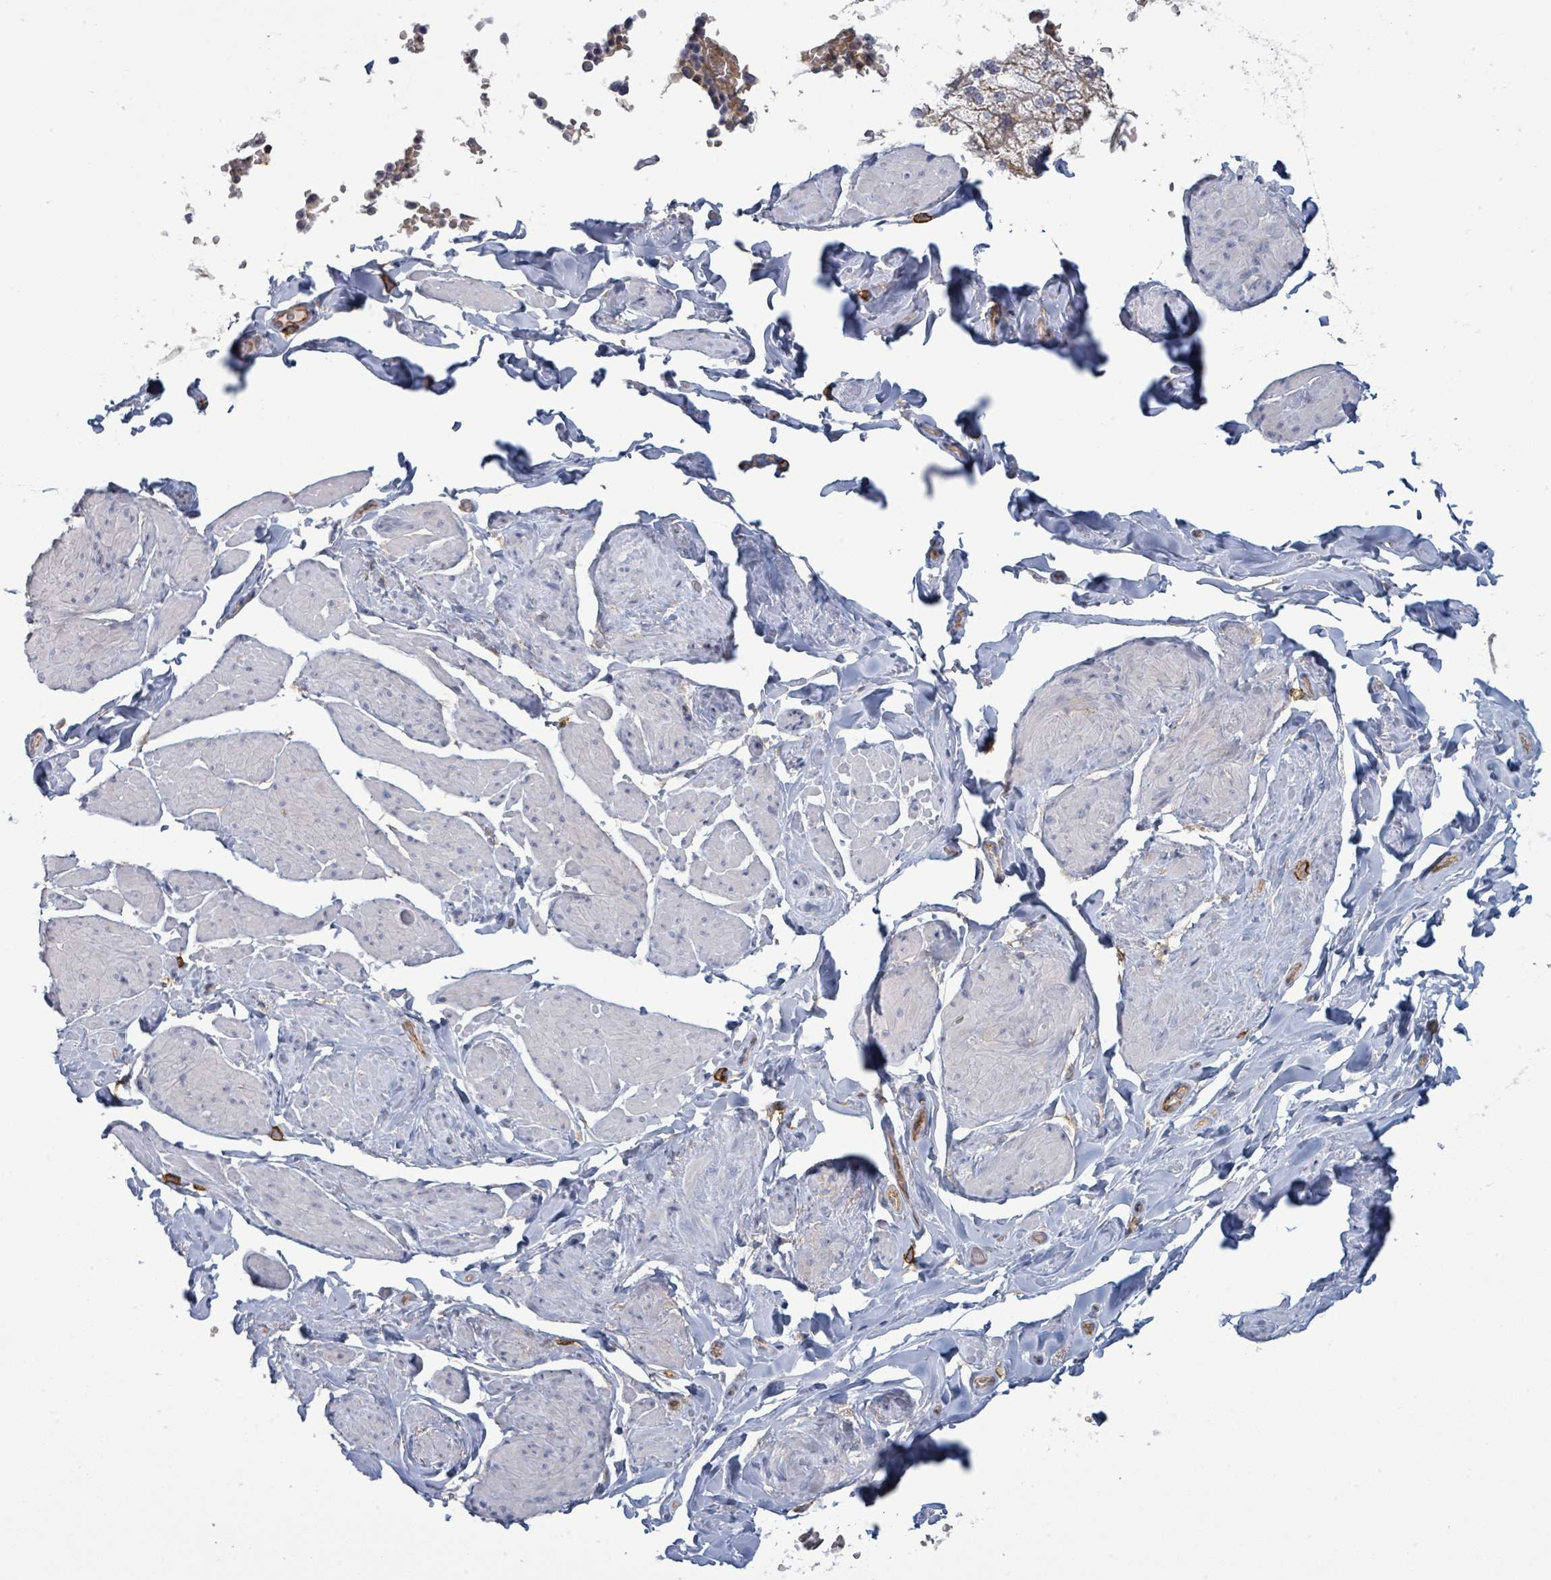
{"staining": {"intensity": "negative", "quantity": "none", "location": "none"}, "tissue": "smooth muscle", "cell_type": "Smooth muscle cells", "image_type": "normal", "snomed": [{"axis": "morphology", "description": "Normal tissue, NOS"}, {"axis": "topography", "description": "Smooth muscle"}, {"axis": "topography", "description": "Peripheral nerve tissue"}], "caption": "Photomicrograph shows no significant protein expression in smooth muscle cells of unremarkable smooth muscle.", "gene": "TNFRSF14", "patient": {"sex": "male", "age": 69}}